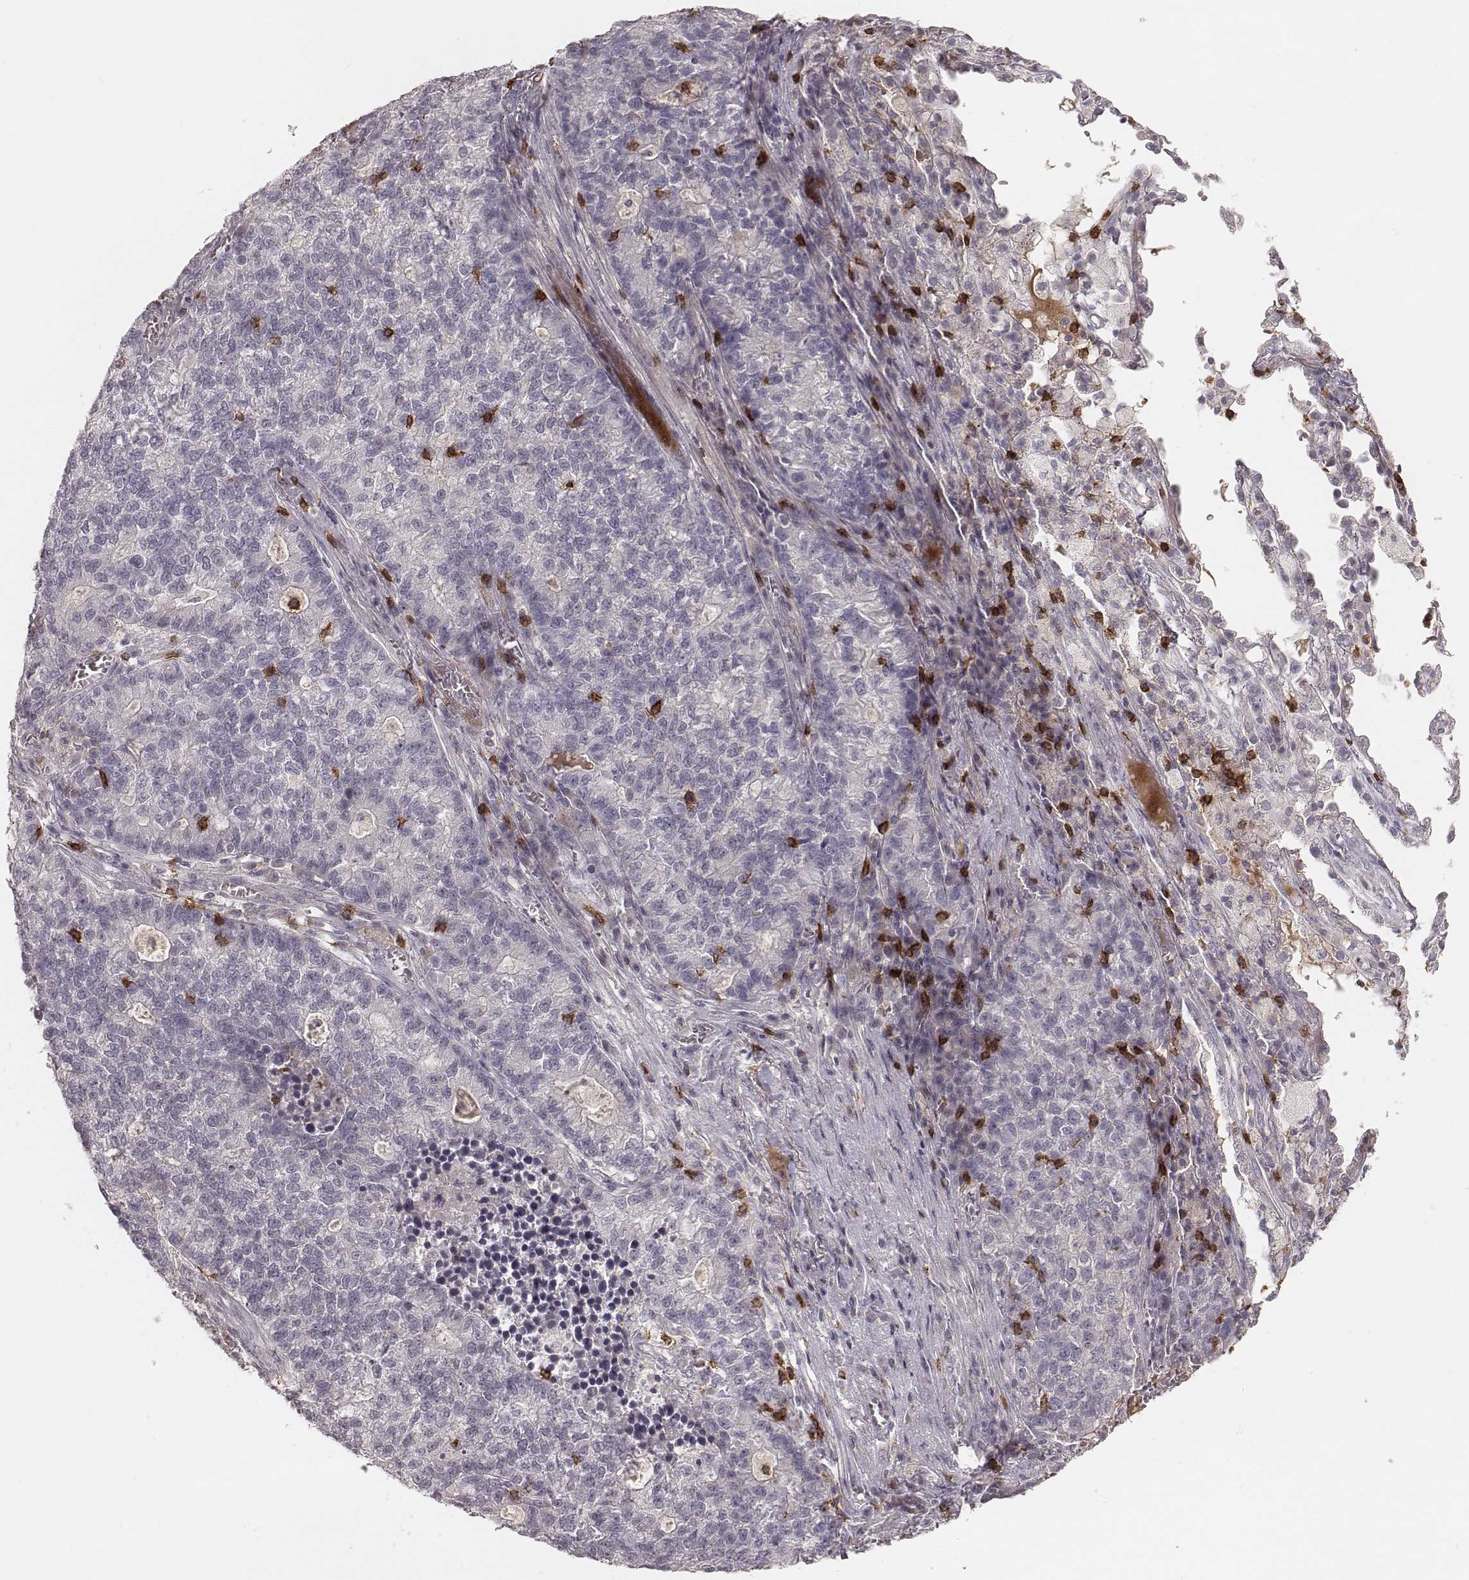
{"staining": {"intensity": "negative", "quantity": "none", "location": "none"}, "tissue": "lung cancer", "cell_type": "Tumor cells", "image_type": "cancer", "snomed": [{"axis": "morphology", "description": "Adenocarcinoma, NOS"}, {"axis": "topography", "description": "Lung"}], "caption": "Immunohistochemistry micrograph of neoplastic tissue: adenocarcinoma (lung) stained with DAB (3,3'-diaminobenzidine) demonstrates no significant protein expression in tumor cells. The staining is performed using DAB brown chromogen with nuclei counter-stained in using hematoxylin.", "gene": "CD8A", "patient": {"sex": "male", "age": 57}}